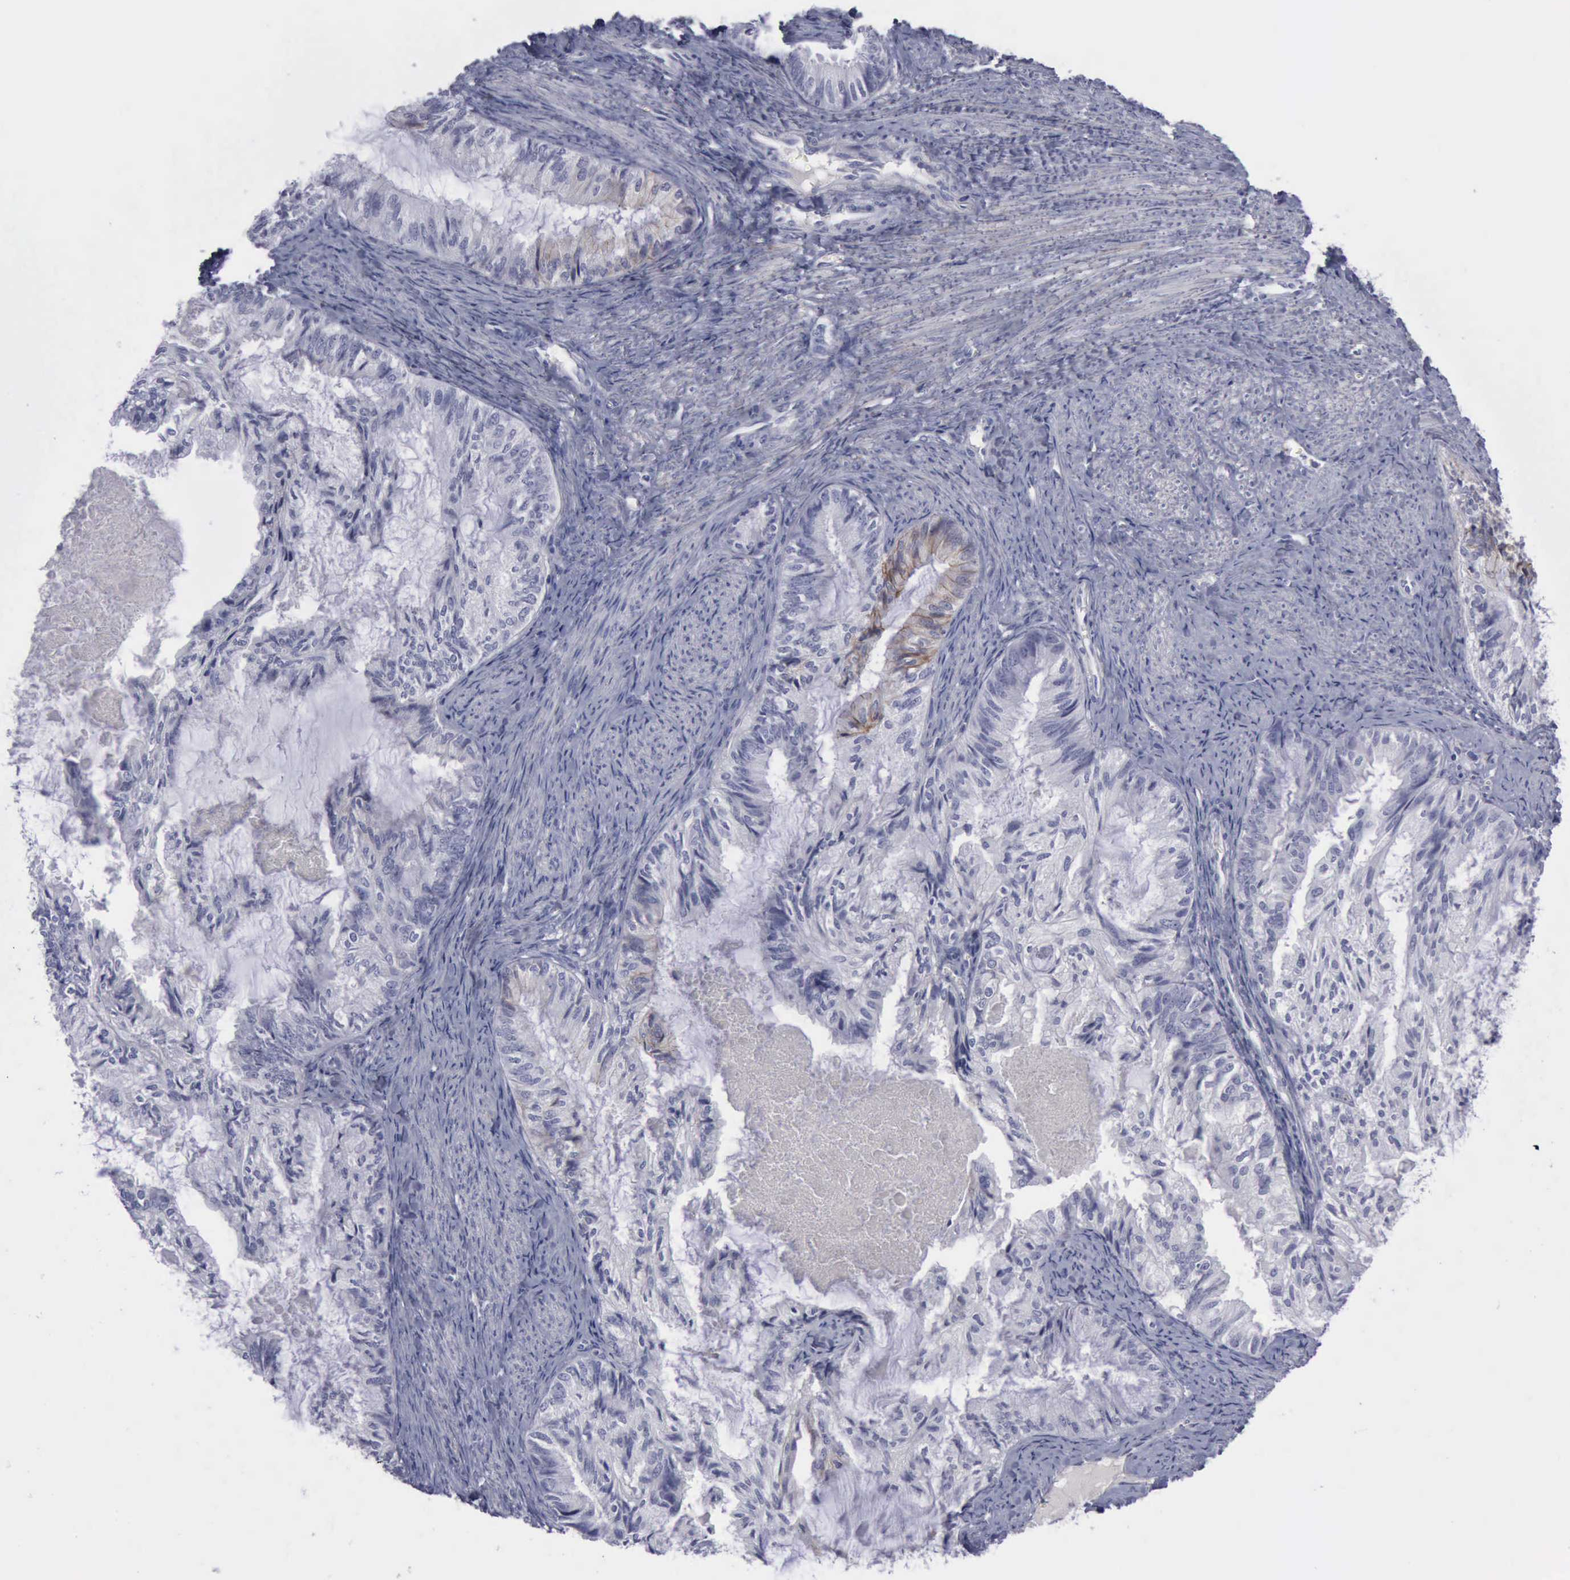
{"staining": {"intensity": "moderate", "quantity": "<25%", "location": "cytoplasmic/membranous"}, "tissue": "endometrial cancer", "cell_type": "Tumor cells", "image_type": "cancer", "snomed": [{"axis": "morphology", "description": "Adenocarcinoma, NOS"}, {"axis": "topography", "description": "Endometrium"}], "caption": "The image shows staining of adenocarcinoma (endometrial), revealing moderate cytoplasmic/membranous protein staining (brown color) within tumor cells. The protein of interest is stained brown, and the nuclei are stained in blue (DAB IHC with brightfield microscopy, high magnification).", "gene": "CDH2", "patient": {"sex": "female", "age": 86}}